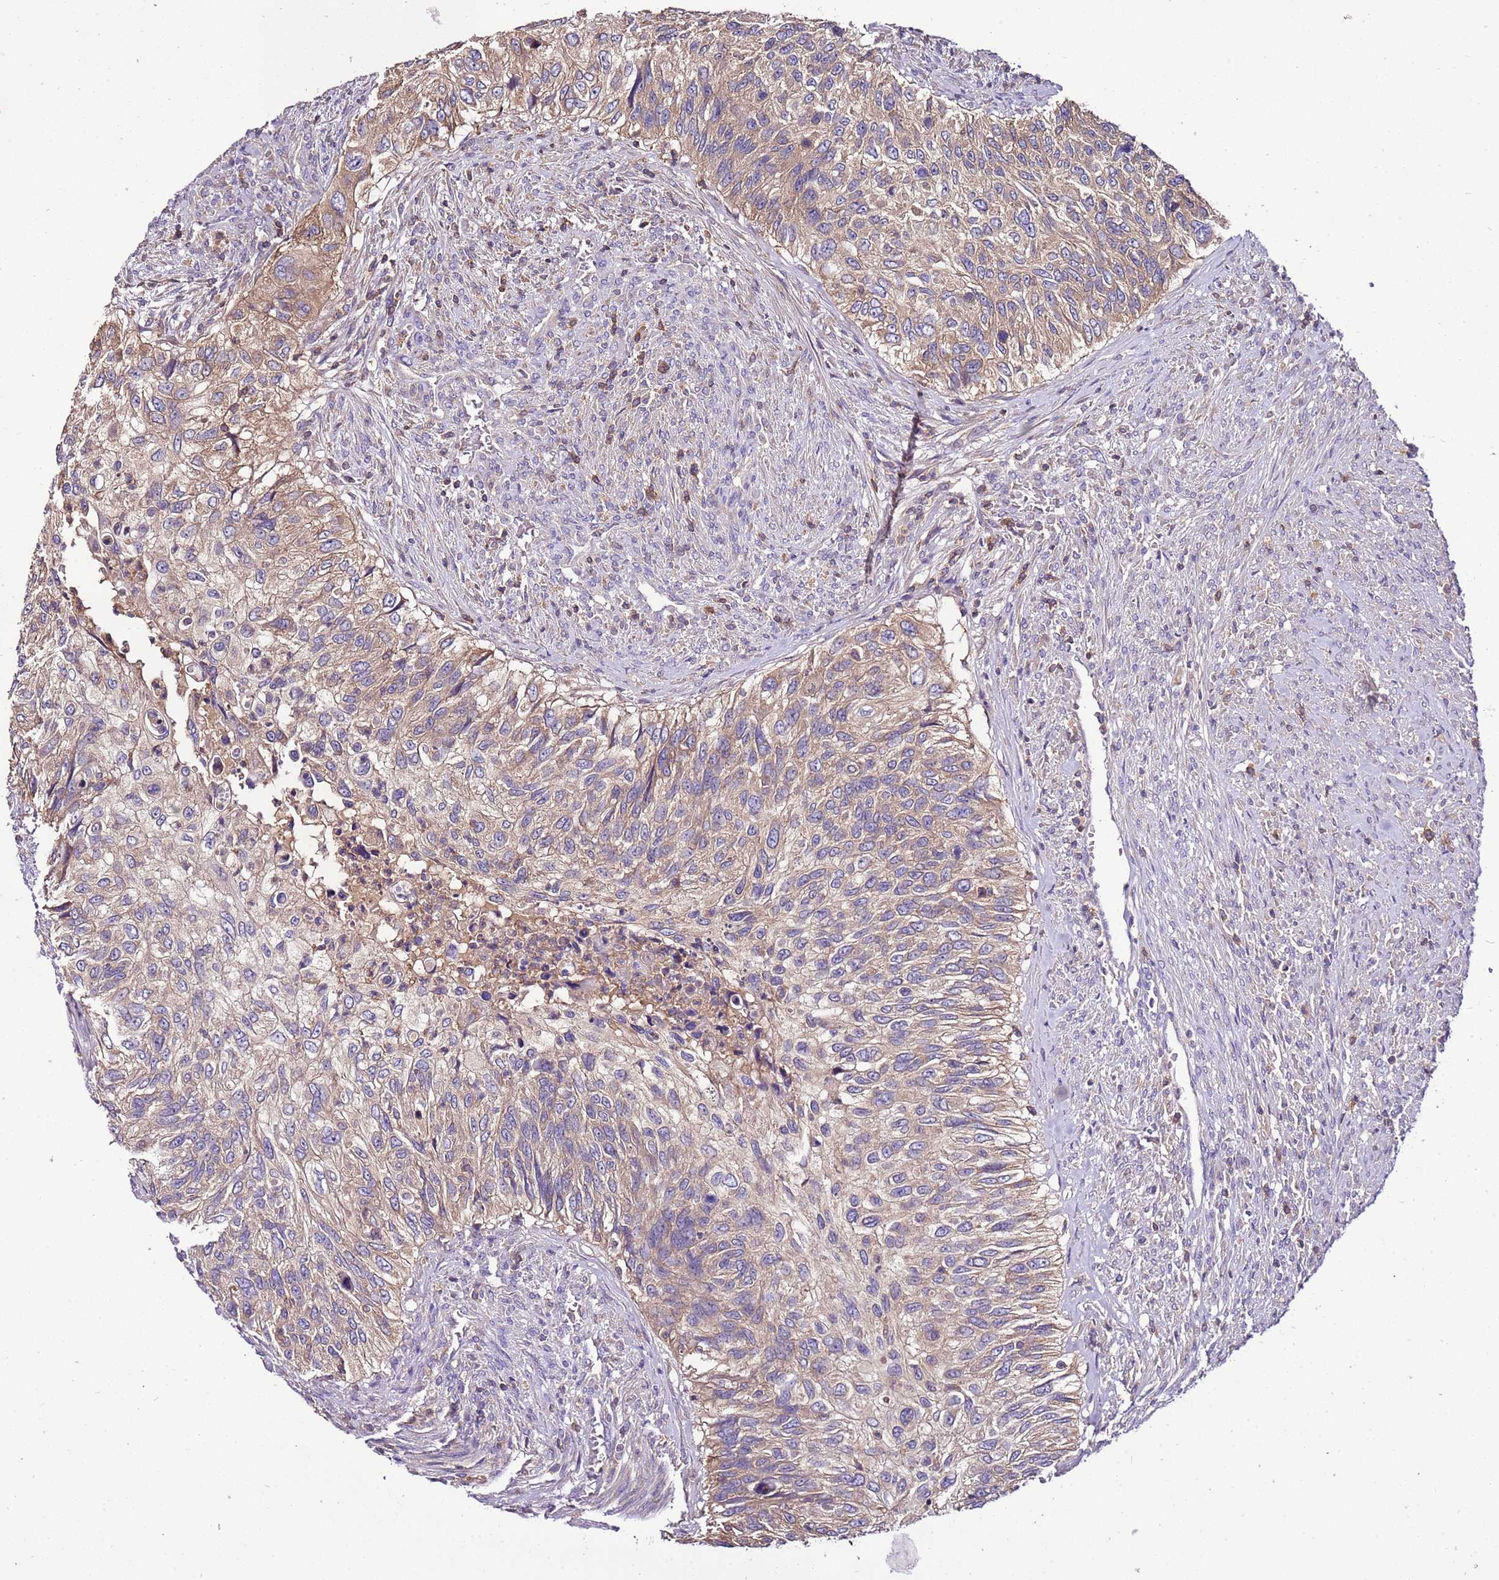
{"staining": {"intensity": "moderate", "quantity": ">75%", "location": "cytoplasmic/membranous"}, "tissue": "urothelial cancer", "cell_type": "Tumor cells", "image_type": "cancer", "snomed": [{"axis": "morphology", "description": "Urothelial carcinoma, High grade"}, {"axis": "topography", "description": "Urinary bladder"}], "caption": "High-magnification brightfield microscopy of urothelial carcinoma (high-grade) stained with DAB (brown) and counterstained with hematoxylin (blue). tumor cells exhibit moderate cytoplasmic/membranous positivity is seen in approximately>75% of cells. (brown staining indicates protein expression, while blue staining denotes nuclei).", "gene": "IGIP", "patient": {"sex": "female", "age": 60}}